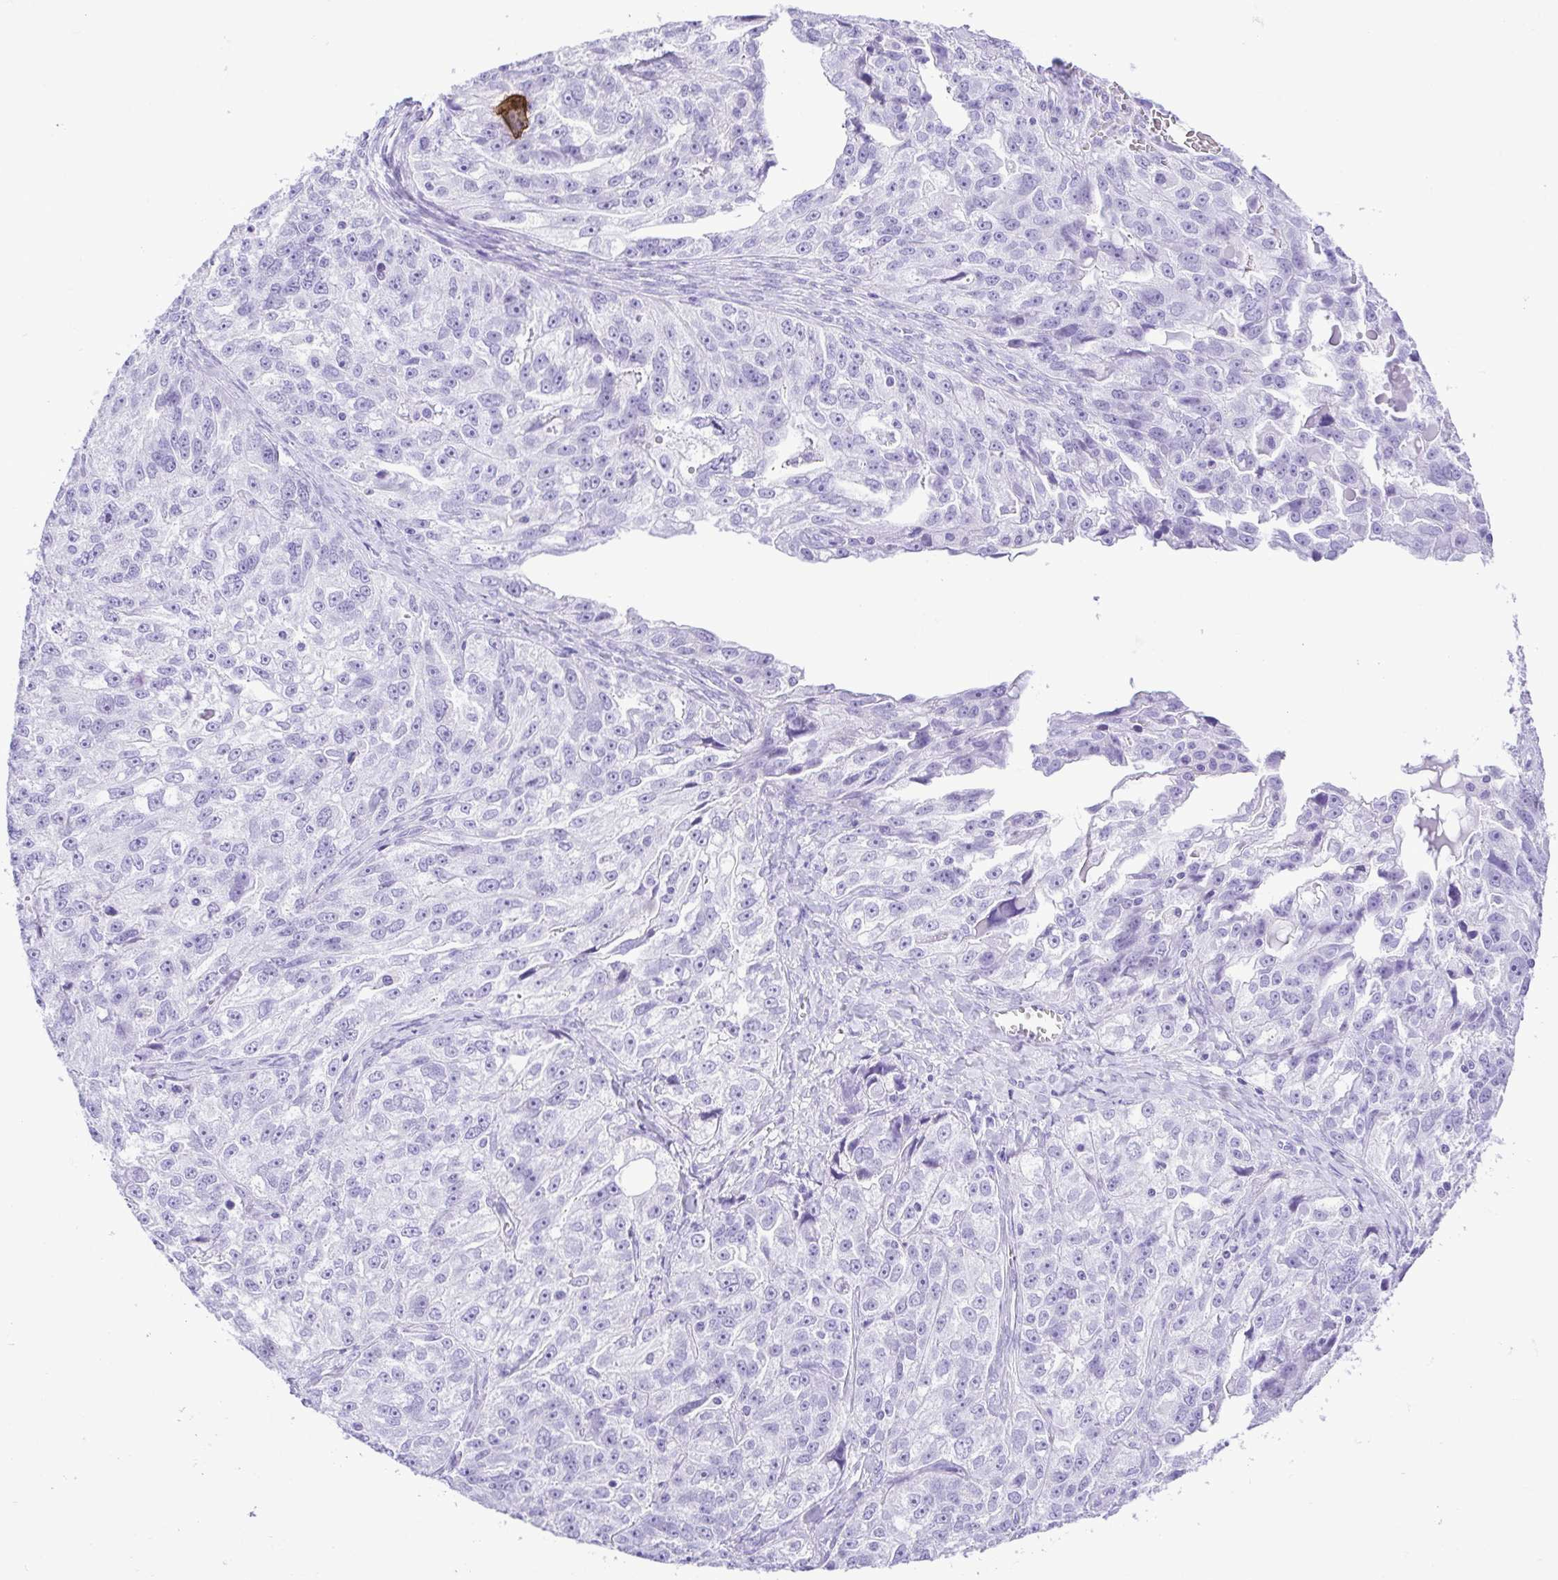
{"staining": {"intensity": "negative", "quantity": "none", "location": "none"}, "tissue": "ovarian cancer", "cell_type": "Tumor cells", "image_type": "cancer", "snomed": [{"axis": "morphology", "description": "Cystadenocarcinoma, serous, NOS"}, {"axis": "topography", "description": "Ovary"}], "caption": "An IHC histopathology image of ovarian serous cystadenocarcinoma is shown. There is no staining in tumor cells of ovarian serous cystadenocarcinoma.", "gene": "CDSN", "patient": {"sex": "female", "age": 51}}